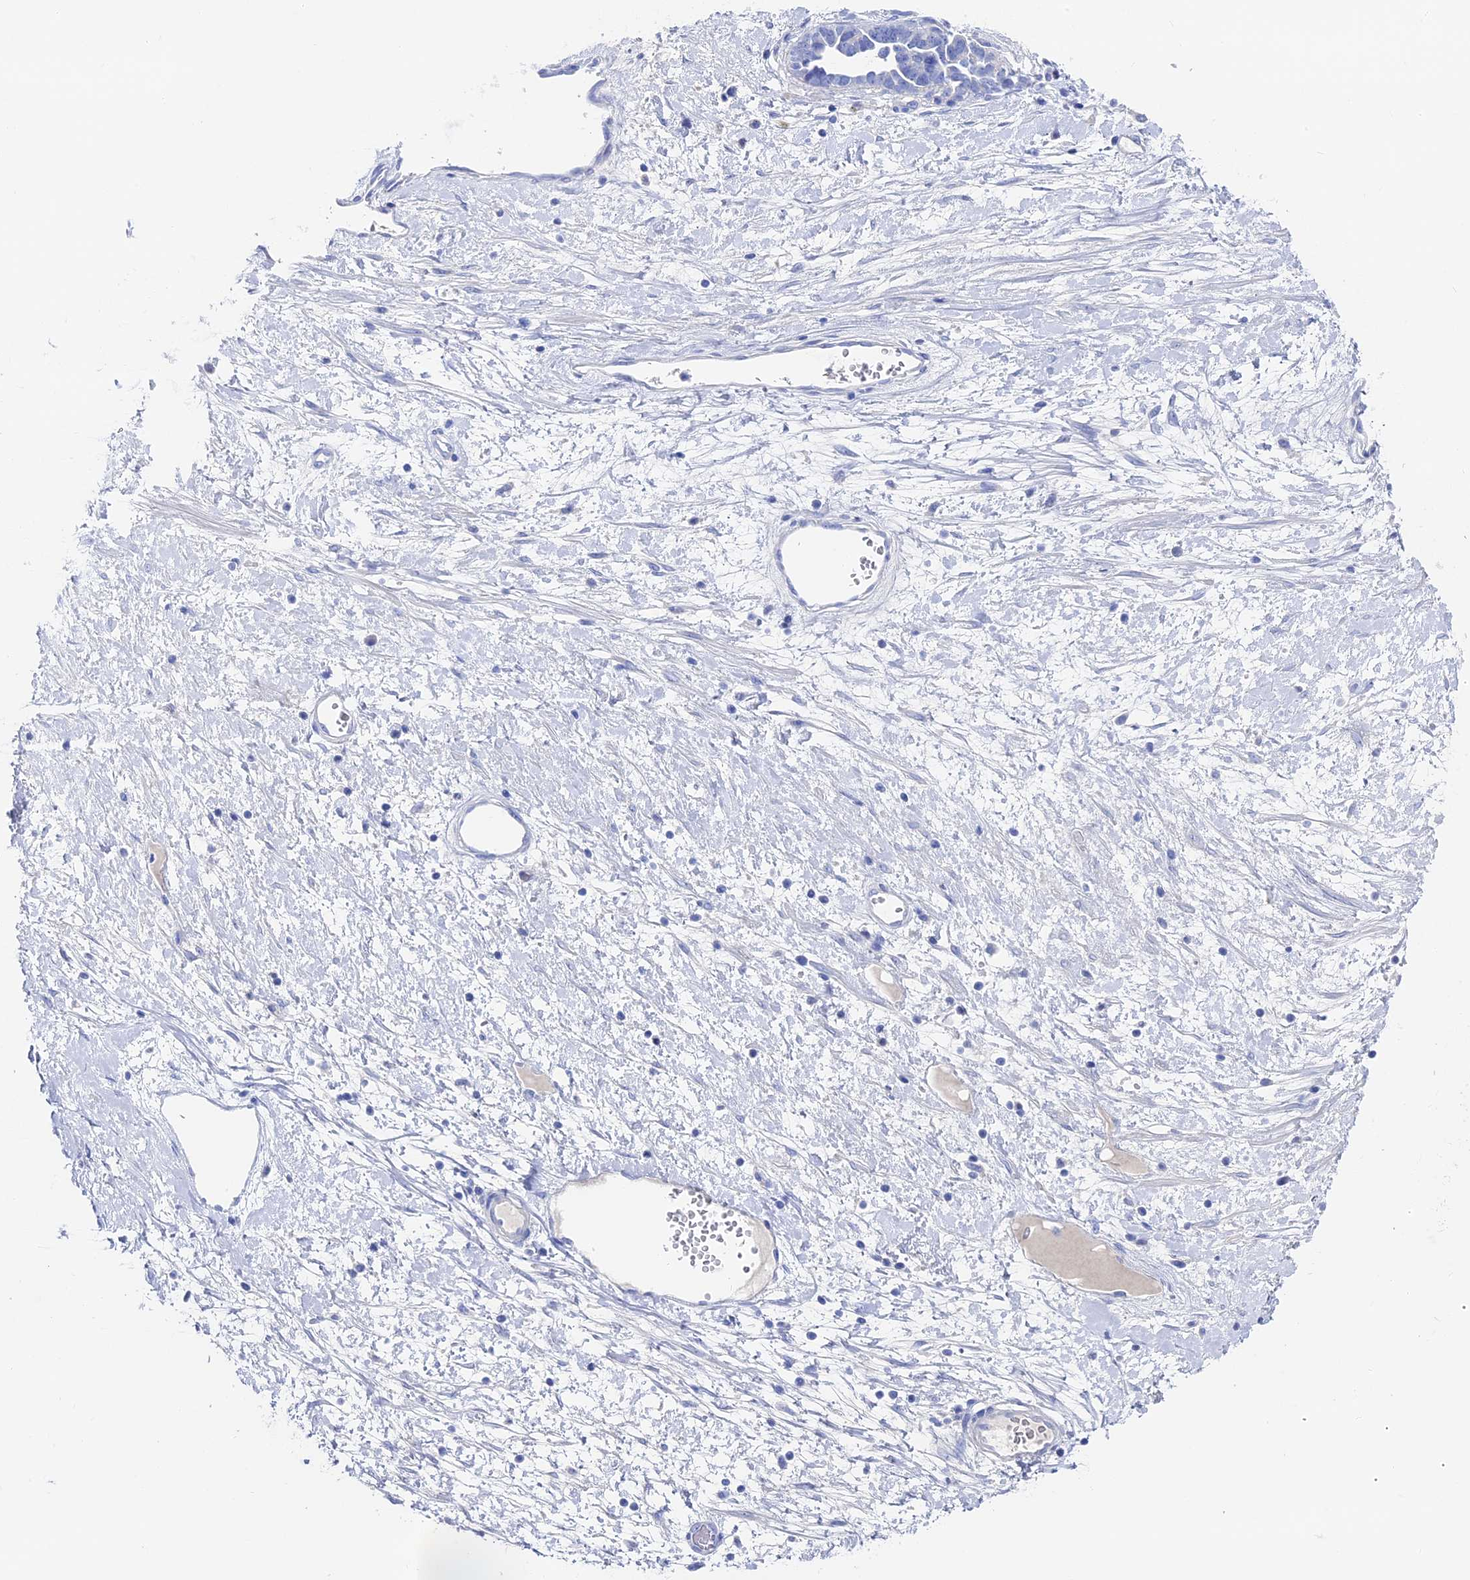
{"staining": {"intensity": "negative", "quantity": "none", "location": "none"}, "tissue": "ovarian cancer", "cell_type": "Tumor cells", "image_type": "cancer", "snomed": [{"axis": "morphology", "description": "Cystadenocarcinoma, serous, NOS"}, {"axis": "topography", "description": "Ovary"}], "caption": "Ovarian cancer stained for a protein using immunohistochemistry (IHC) reveals no staining tumor cells.", "gene": "UNC119", "patient": {"sex": "female", "age": 54}}